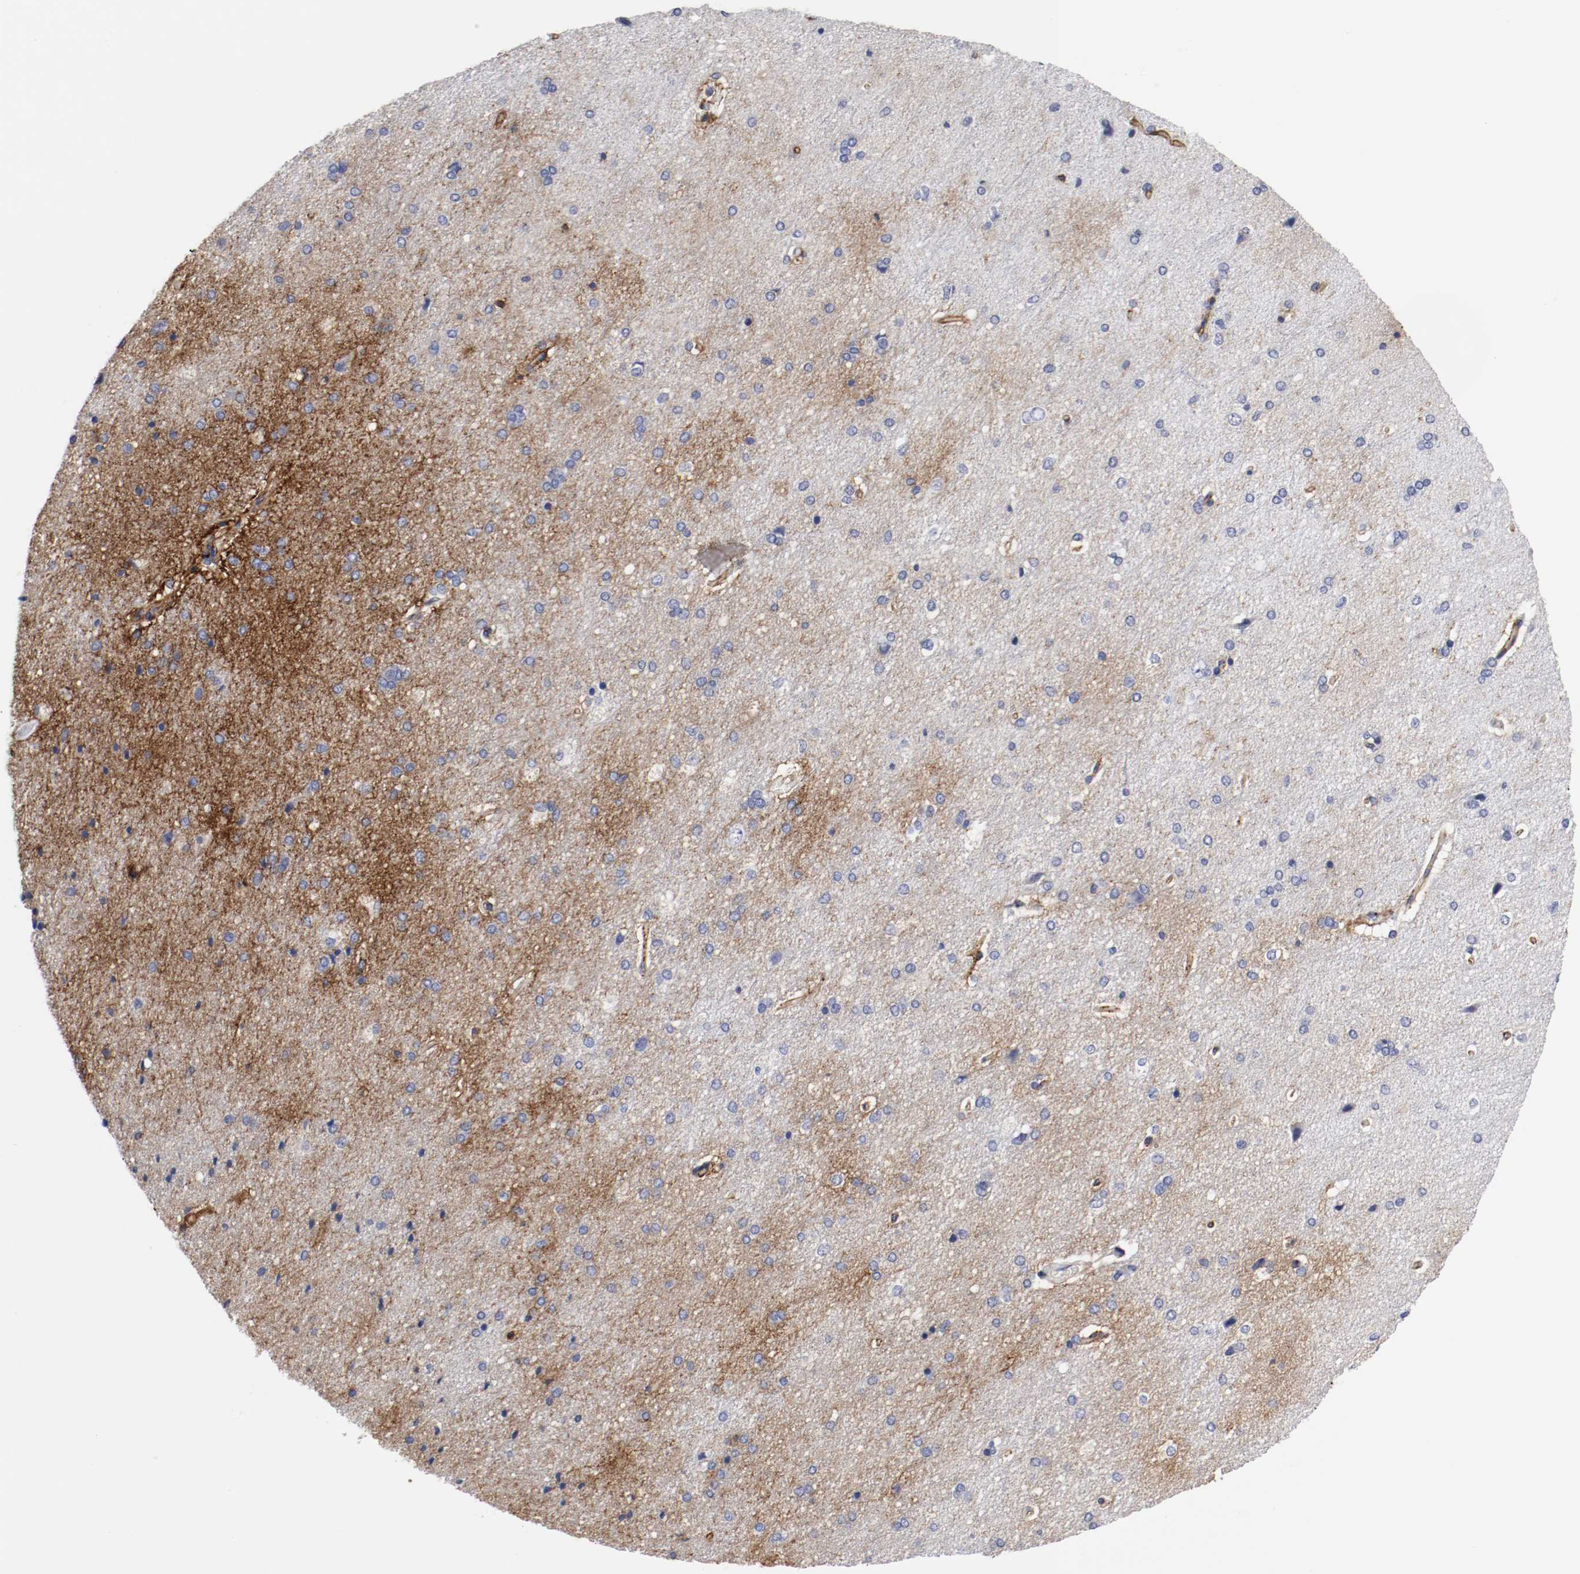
{"staining": {"intensity": "moderate", "quantity": ">75%", "location": "cytoplasmic/membranous"}, "tissue": "cerebral cortex", "cell_type": "Endothelial cells", "image_type": "normal", "snomed": [{"axis": "morphology", "description": "Normal tissue, NOS"}, {"axis": "topography", "description": "Cerebral cortex"}], "caption": "Brown immunohistochemical staining in unremarkable human cerebral cortex demonstrates moderate cytoplasmic/membranous expression in approximately >75% of endothelial cells.", "gene": "IFITM1", "patient": {"sex": "male", "age": 62}}